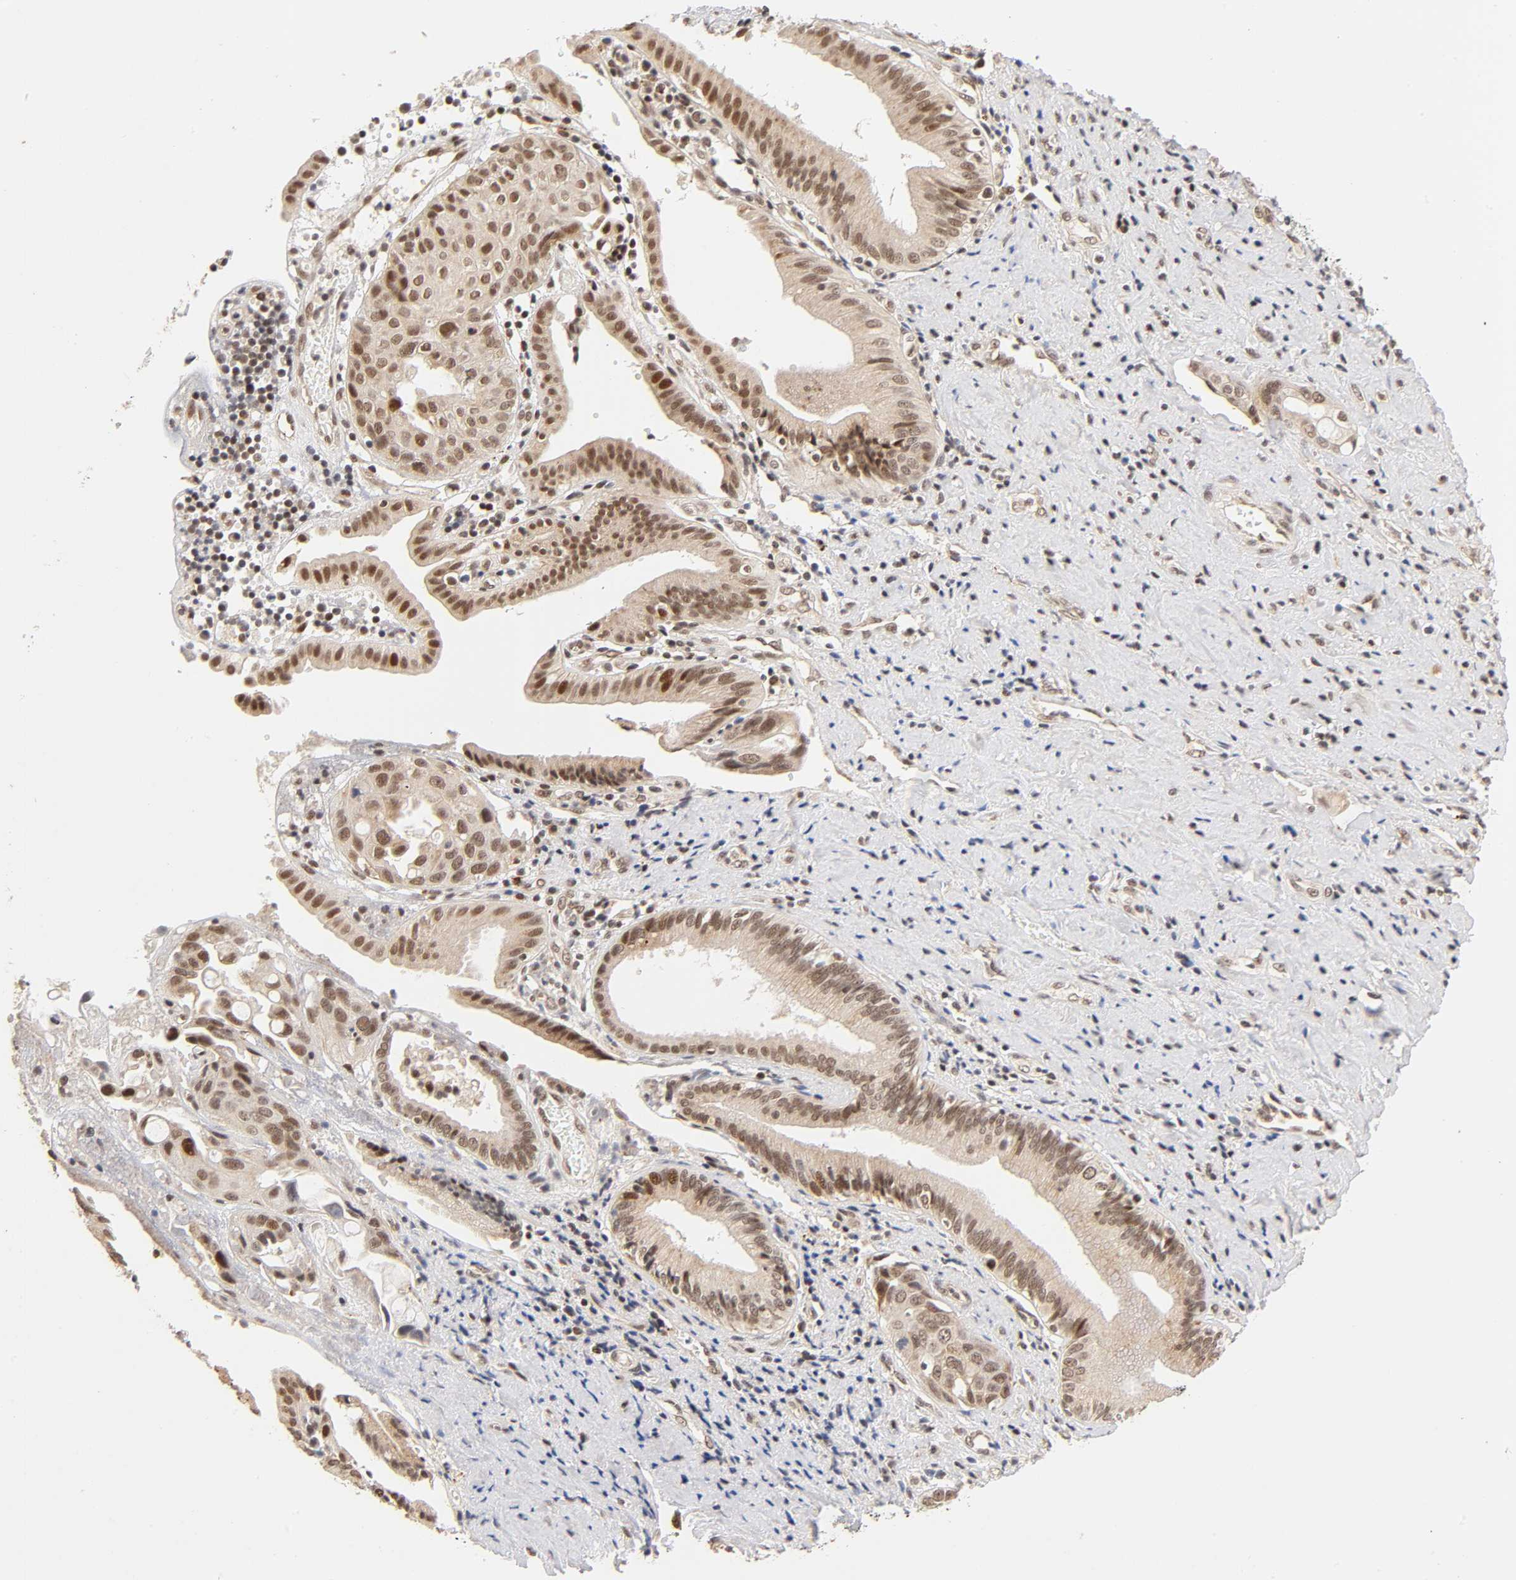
{"staining": {"intensity": "moderate", "quantity": "25%-75%", "location": "cytoplasmic/membranous,nuclear"}, "tissue": "pancreatic cancer", "cell_type": "Tumor cells", "image_type": "cancer", "snomed": [{"axis": "morphology", "description": "Adenocarcinoma, NOS"}, {"axis": "topography", "description": "Pancreas"}], "caption": "A brown stain shows moderate cytoplasmic/membranous and nuclear positivity of a protein in human adenocarcinoma (pancreatic) tumor cells.", "gene": "TAF10", "patient": {"sex": "female", "age": 60}}